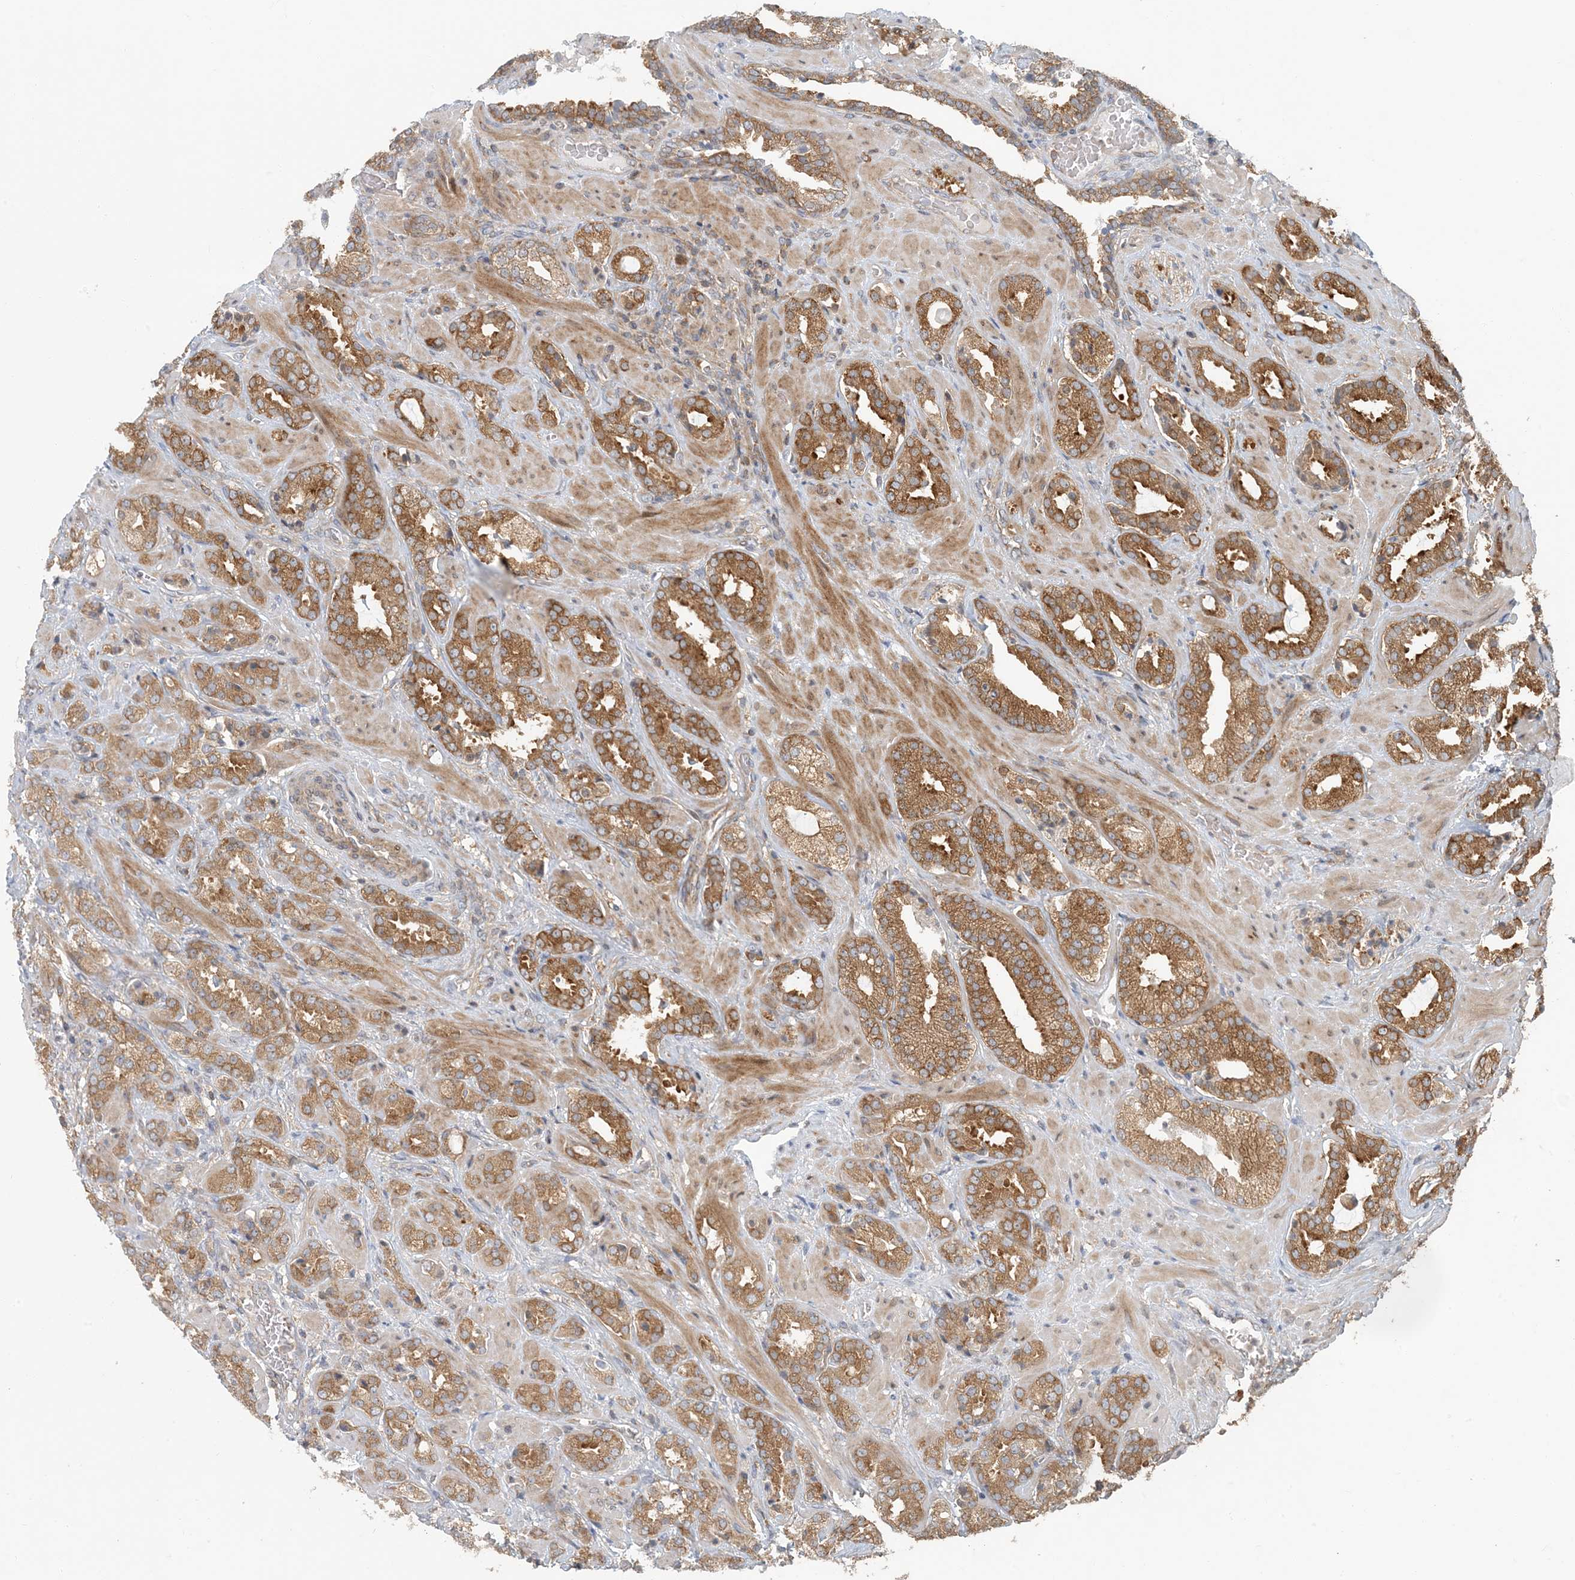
{"staining": {"intensity": "moderate", "quantity": ">75%", "location": "cytoplasmic/membranous"}, "tissue": "prostate cancer", "cell_type": "Tumor cells", "image_type": "cancer", "snomed": [{"axis": "morphology", "description": "Adenocarcinoma, High grade"}, {"axis": "topography", "description": "Prostate"}], "caption": "Immunohistochemical staining of prostate adenocarcinoma (high-grade) reveals medium levels of moderate cytoplasmic/membranous protein expression in approximately >75% of tumor cells. (DAB IHC, brown staining for protein, blue staining for nuclei).", "gene": "ATP13A2", "patient": {"sex": "male", "age": 64}}